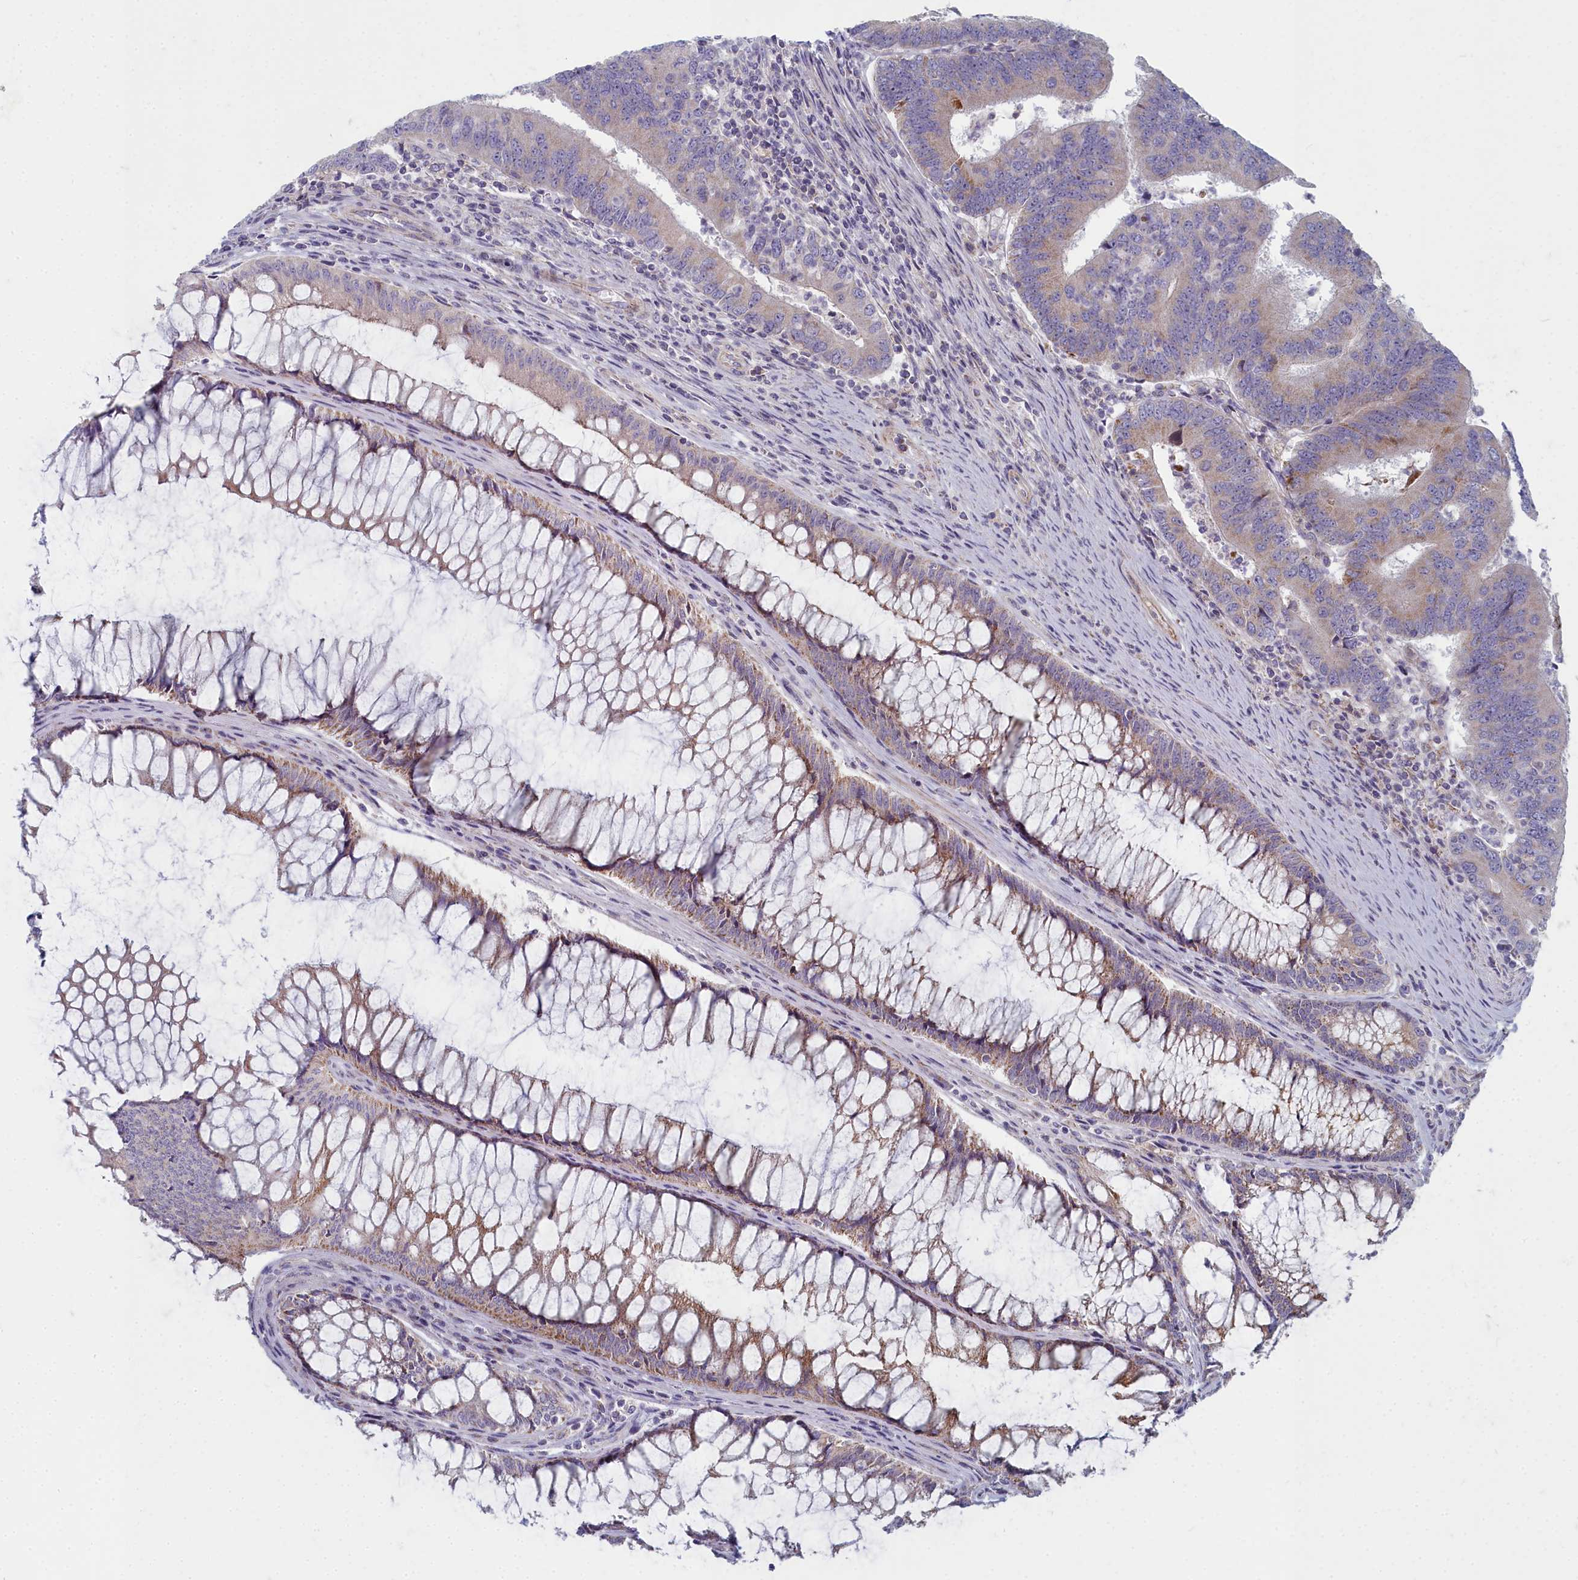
{"staining": {"intensity": "weak", "quantity": "<25%", "location": "cytoplasmic/membranous"}, "tissue": "colorectal cancer", "cell_type": "Tumor cells", "image_type": "cancer", "snomed": [{"axis": "morphology", "description": "Adenocarcinoma, NOS"}, {"axis": "topography", "description": "Colon"}], "caption": "Tumor cells show no significant positivity in colorectal cancer (adenocarcinoma). (Brightfield microscopy of DAB (3,3'-diaminobenzidine) immunohistochemistry at high magnification).", "gene": "INSYN2A", "patient": {"sex": "female", "age": 67}}